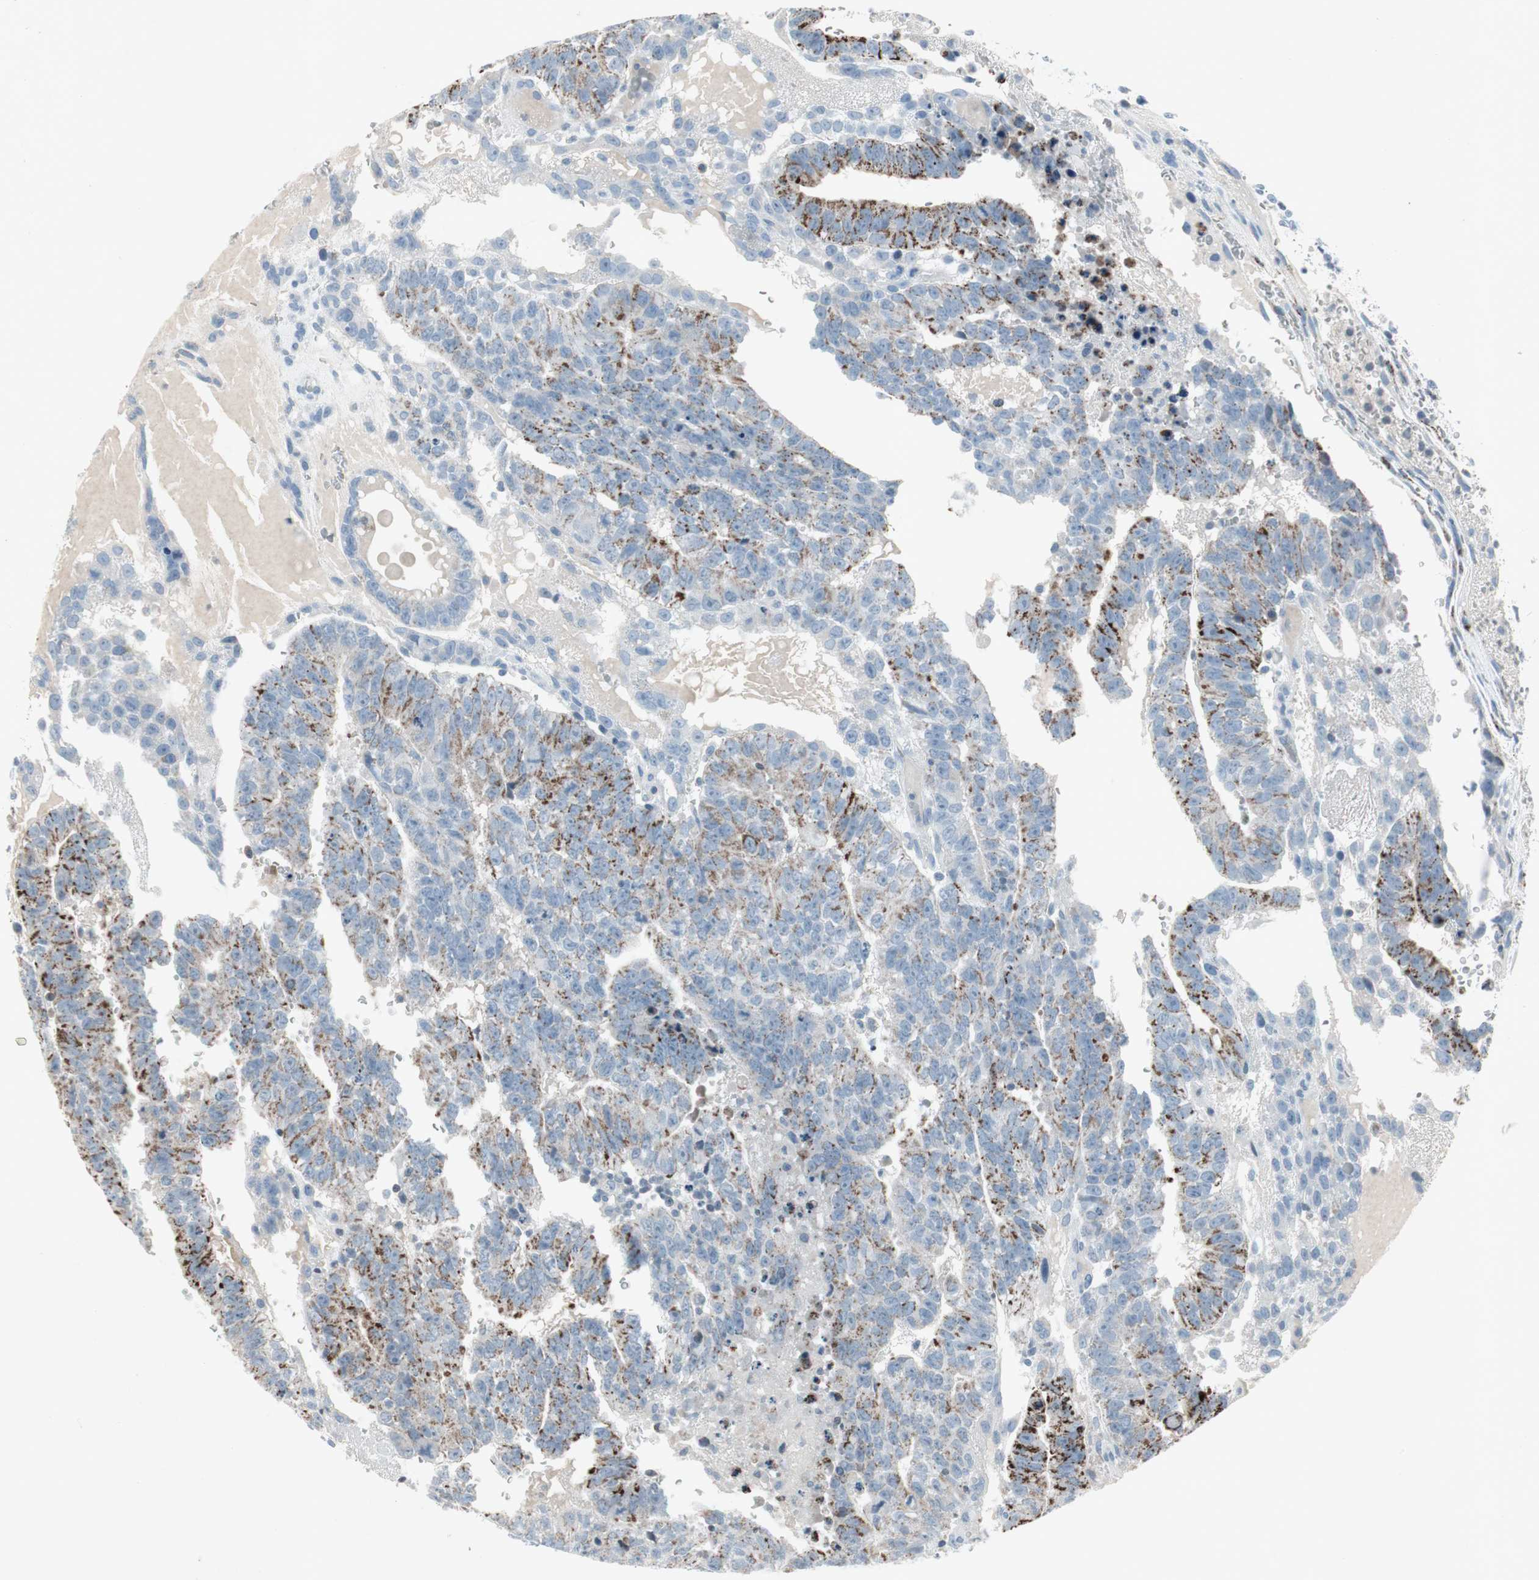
{"staining": {"intensity": "strong", "quantity": "25%-75%", "location": "cytoplasmic/membranous"}, "tissue": "testis cancer", "cell_type": "Tumor cells", "image_type": "cancer", "snomed": [{"axis": "morphology", "description": "Seminoma, NOS"}, {"axis": "morphology", "description": "Carcinoma, Embryonal, NOS"}, {"axis": "topography", "description": "Testis"}], "caption": "Protein expression analysis of seminoma (testis) shows strong cytoplasmic/membranous expression in about 25%-75% of tumor cells.", "gene": "ARG2", "patient": {"sex": "male", "age": 52}}